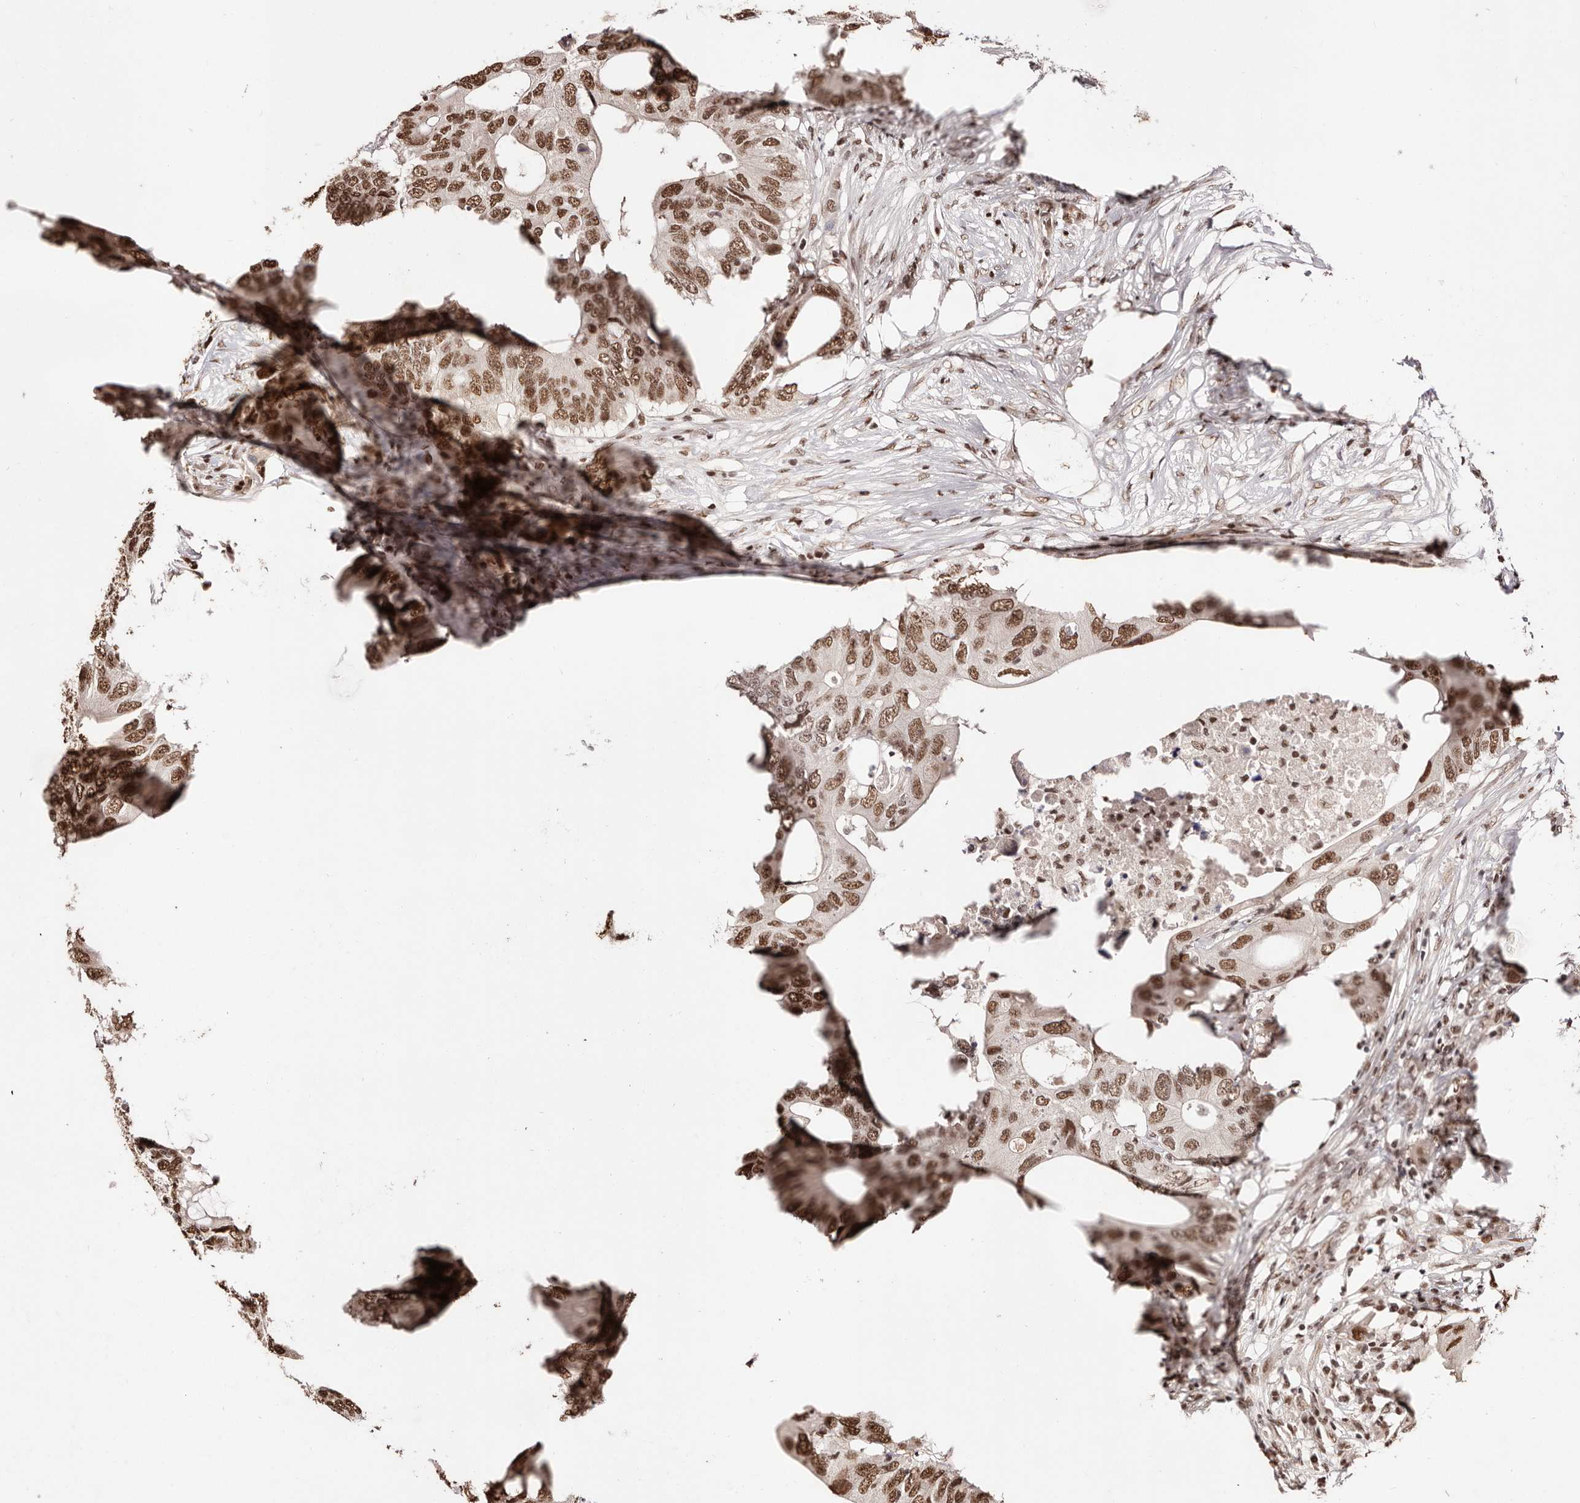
{"staining": {"intensity": "moderate", "quantity": ">75%", "location": "nuclear"}, "tissue": "colorectal cancer", "cell_type": "Tumor cells", "image_type": "cancer", "snomed": [{"axis": "morphology", "description": "Adenocarcinoma, NOS"}, {"axis": "topography", "description": "Colon"}], "caption": "IHC staining of adenocarcinoma (colorectal), which demonstrates medium levels of moderate nuclear staining in about >75% of tumor cells indicating moderate nuclear protein expression. The staining was performed using DAB (3,3'-diaminobenzidine) (brown) for protein detection and nuclei were counterstained in hematoxylin (blue).", "gene": "BICRAL", "patient": {"sex": "male", "age": 71}}